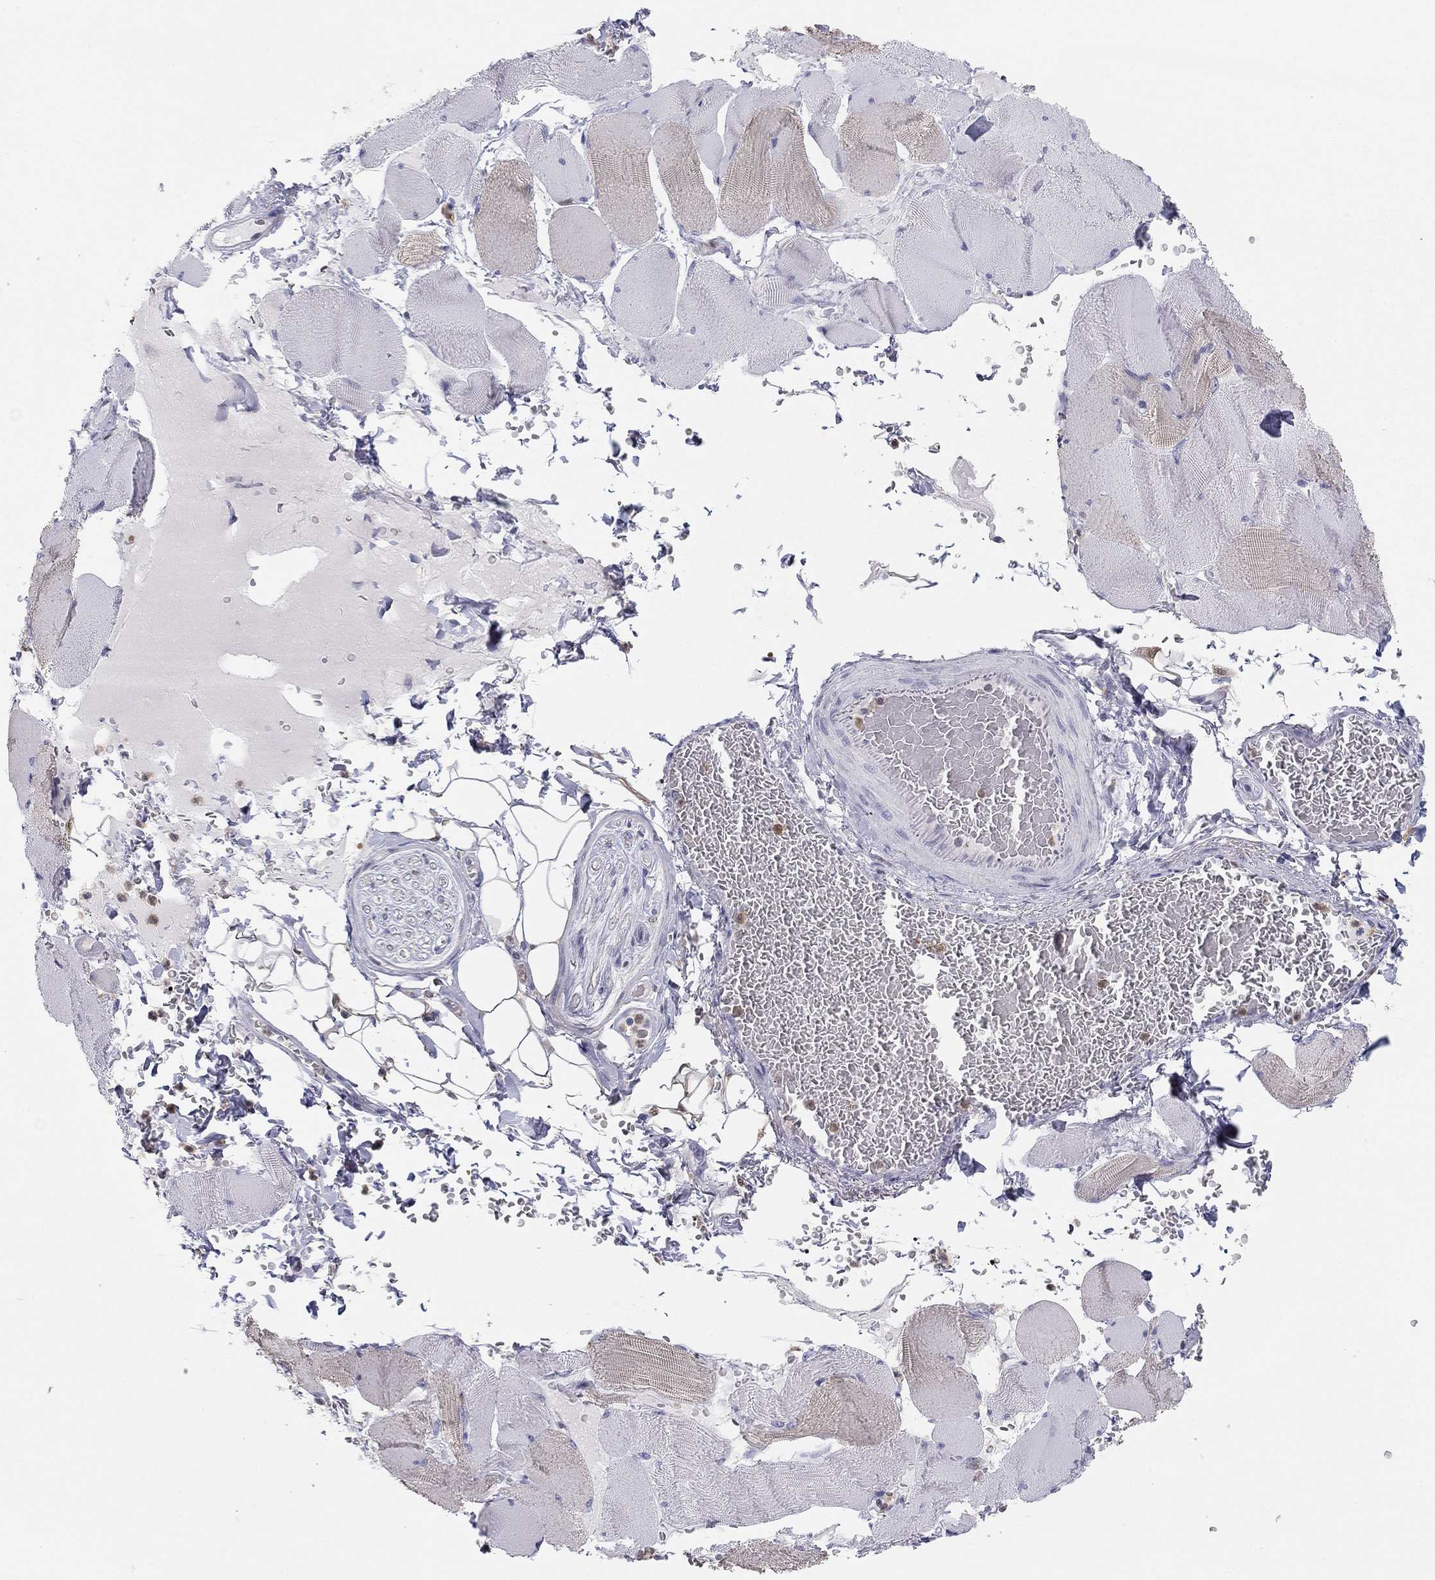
{"staining": {"intensity": "weak", "quantity": "<25%", "location": "cytoplasmic/membranous"}, "tissue": "skeletal muscle", "cell_type": "Myocytes", "image_type": "normal", "snomed": [{"axis": "morphology", "description": "Normal tissue, NOS"}, {"axis": "topography", "description": "Skeletal muscle"}], "caption": "The micrograph exhibits no significant expression in myocytes of skeletal muscle.", "gene": "PDXK", "patient": {"sex": "male", "age": 56}}